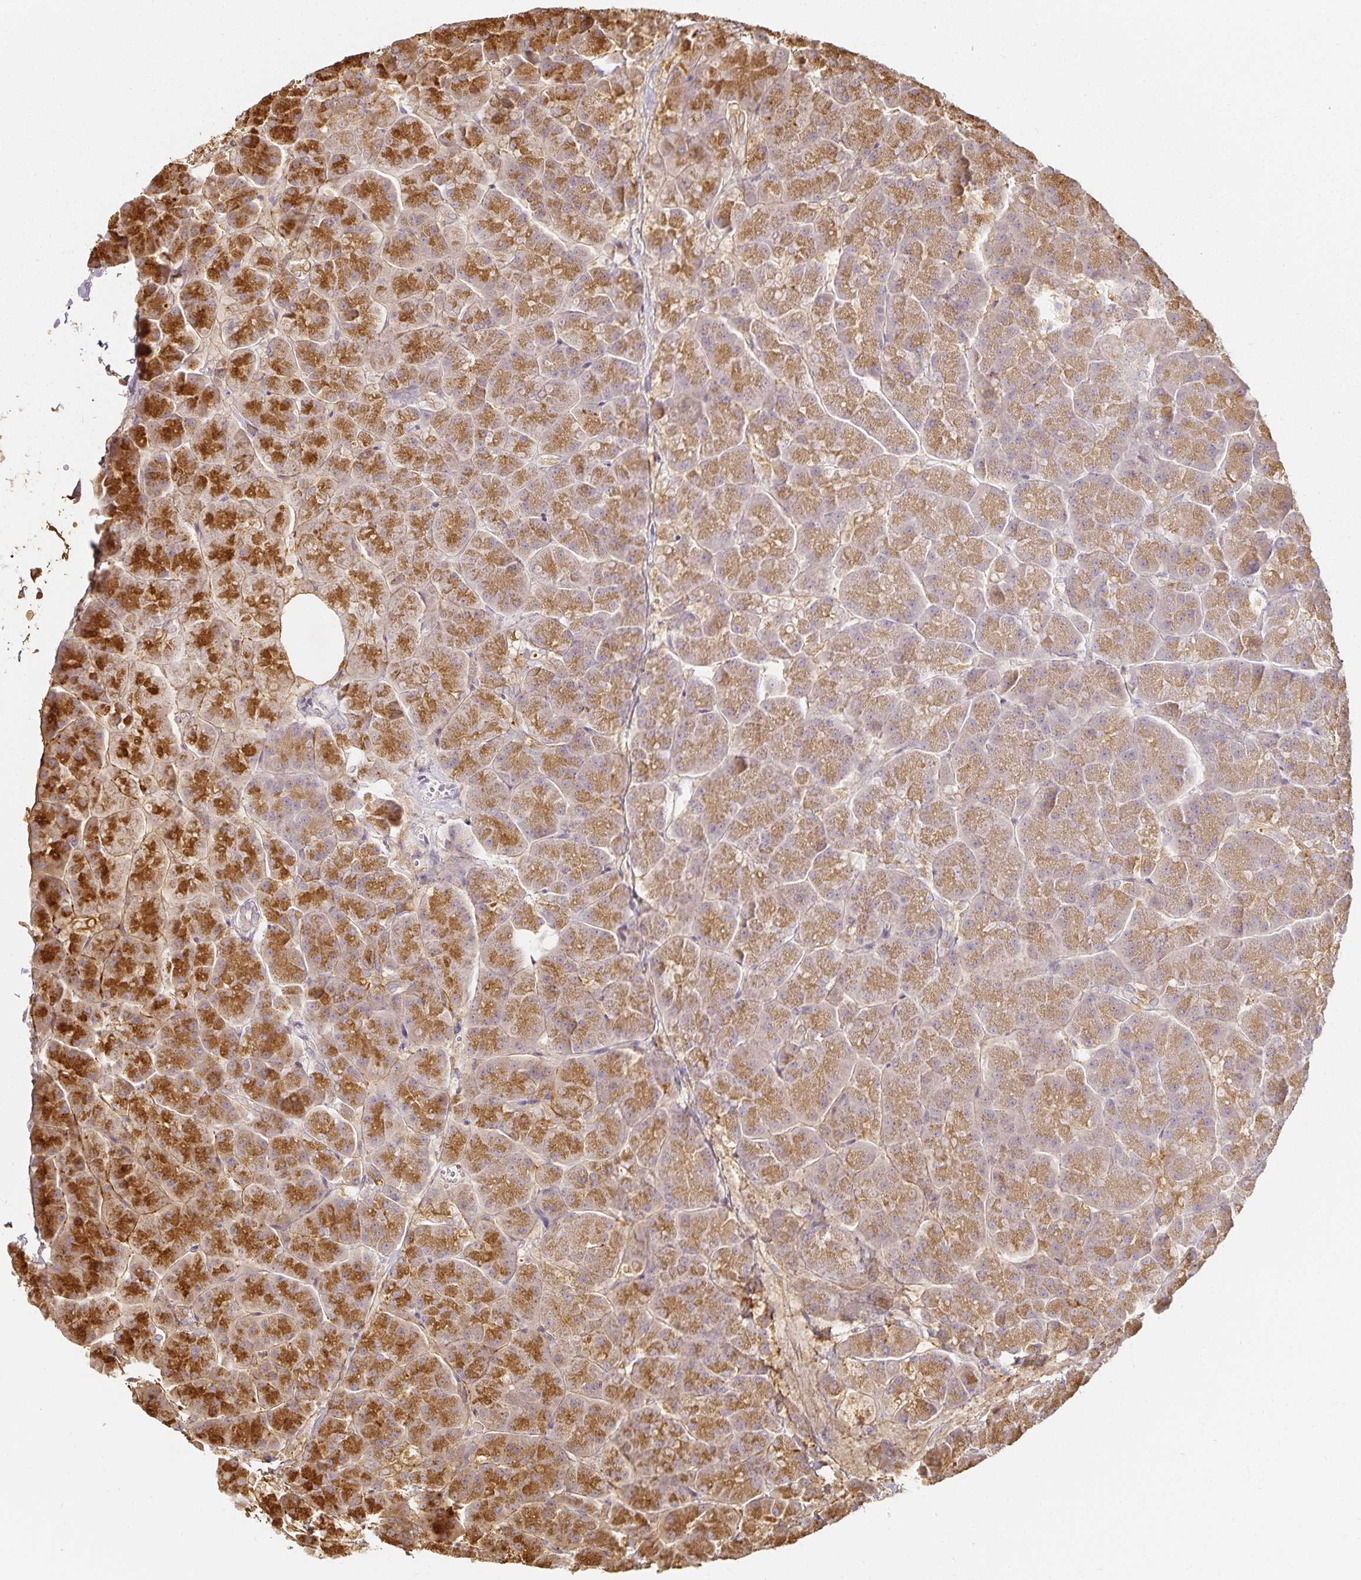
{"staining": {"intensity": "moderate", "quantity": ">75%", "location": "cytoplasmic/membranous"}, "tissue": "pancreas", "cell_type": "Exocrine glandular cells", "image_type": "normal", "snomed": [{"axis": "morphology", "description": "Normal tissue, NOS"}, {"axis": "topography", "description": "Pancreas"}, {"axis": "topography", "description": "Peripheral nerve tissue"}], "caption": "Unremarkable pancreas was stained to show a protein in brown. There is medium levels of moderate cytoplasmic/membranous expression in about >75% of exocrine glandular cells. The staining was performed using DAB, with brown indicating positive protein expression. Nuclei are stained blue with hematoxylin.", "gene": "GP2", "patient": {"sex": "male", "age": 54}}